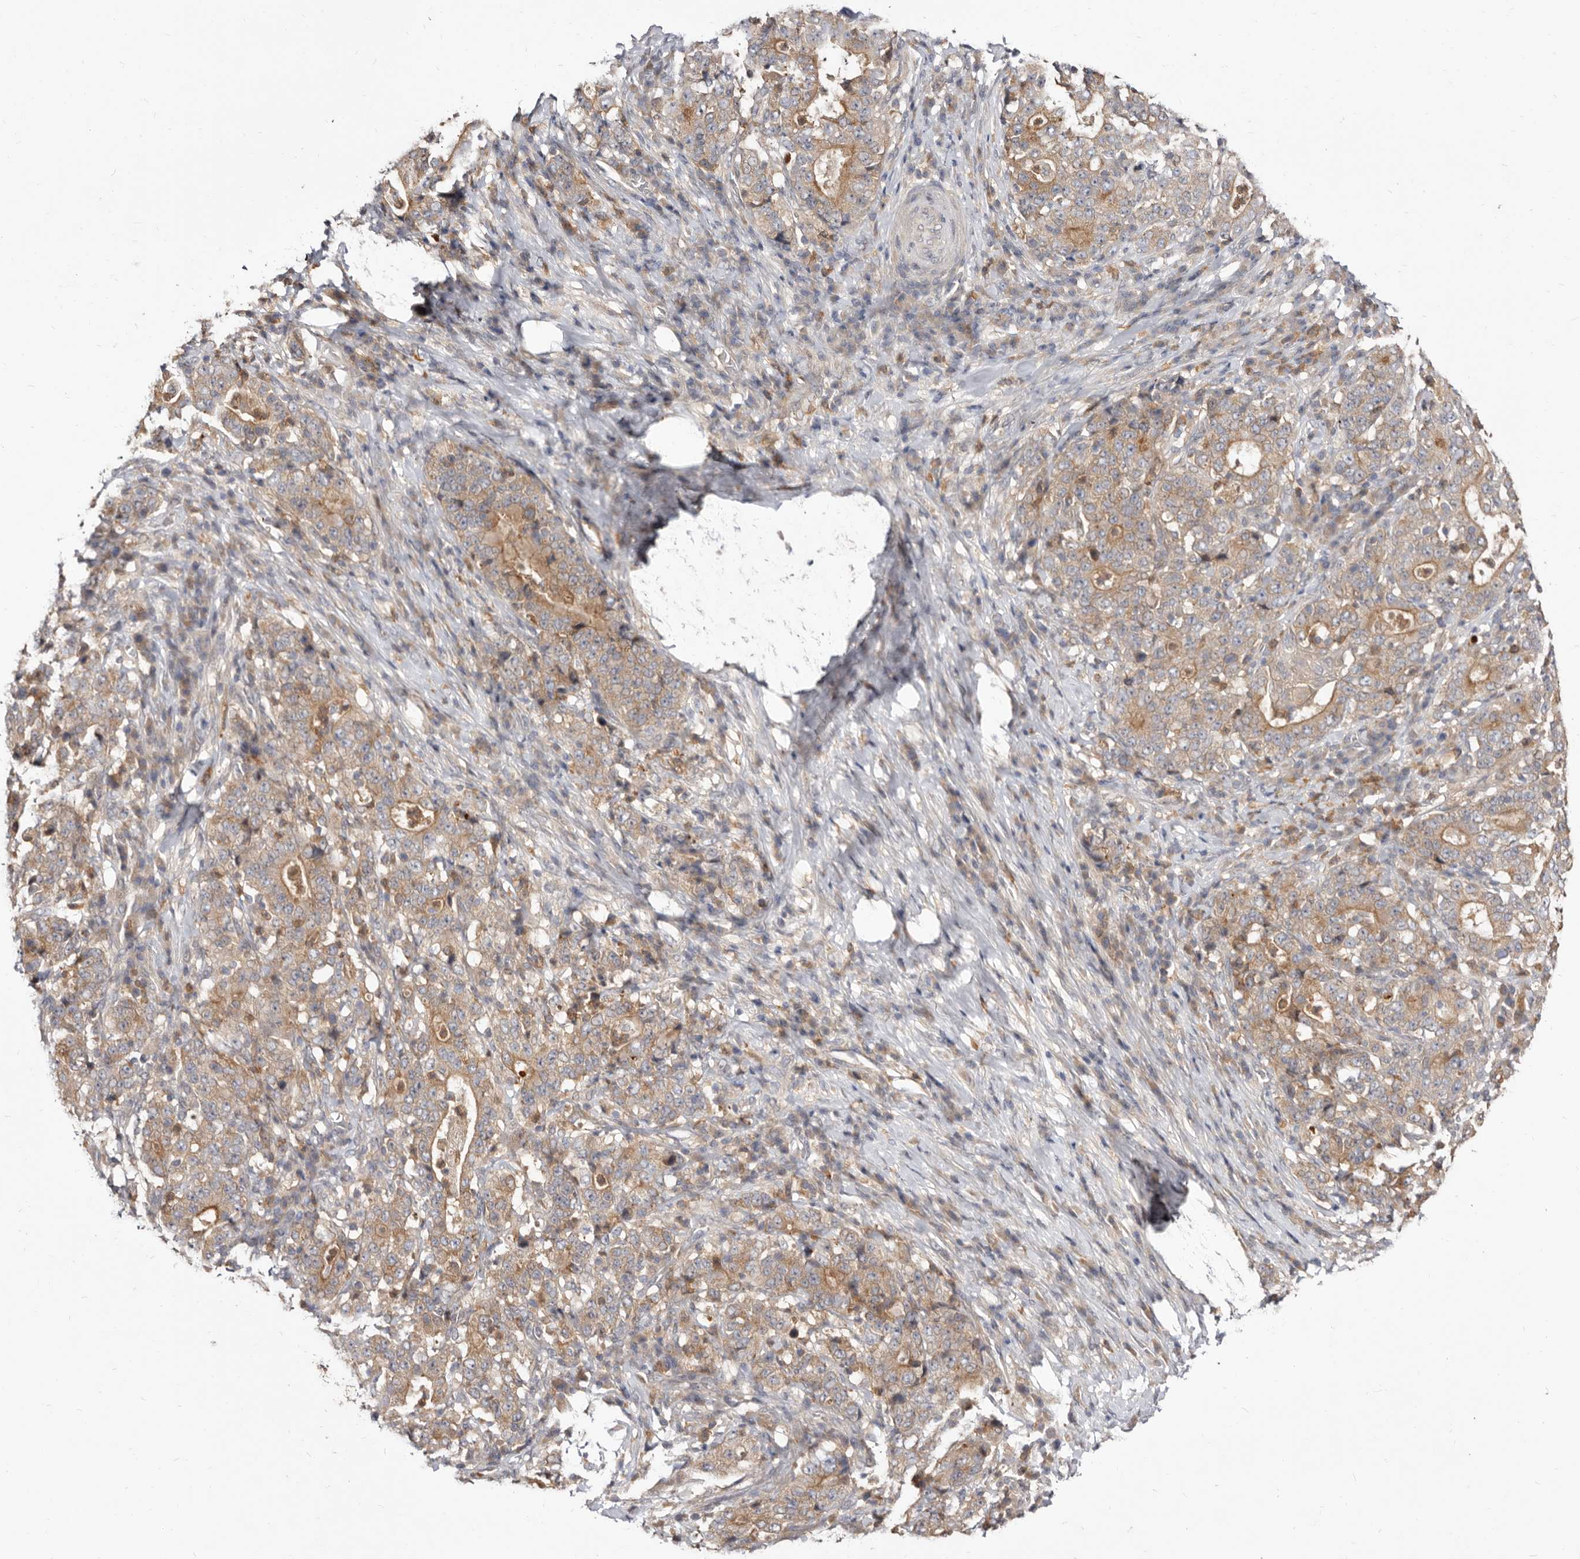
{"staining": {"intensity": "moderate", "quantity": ">75%", "location": "cytoplasmic/membranous"}, "tissue": "stomach cancer", "cell_type": "Tumor cells", "image_type": "cancer", "snomed": [{"axis": "morphology", "description": "Normal tissue, NOS"}, {"axis": "morphology", "description": "Adenocarcinoma, NOS"}, {"axis": "topography", "description": "Stomach, upper"}, {"axis": "topography", "description": "Stomach"}], "caption": "Stomach cancer (adenocarcinoma) stained with a brown dye exhibits moderate cytoplasmic/membranous positive staining in approximately >75% of tumor cells.", "gene": "TC2N", "patient": {"sex": "male", "age": 59}}